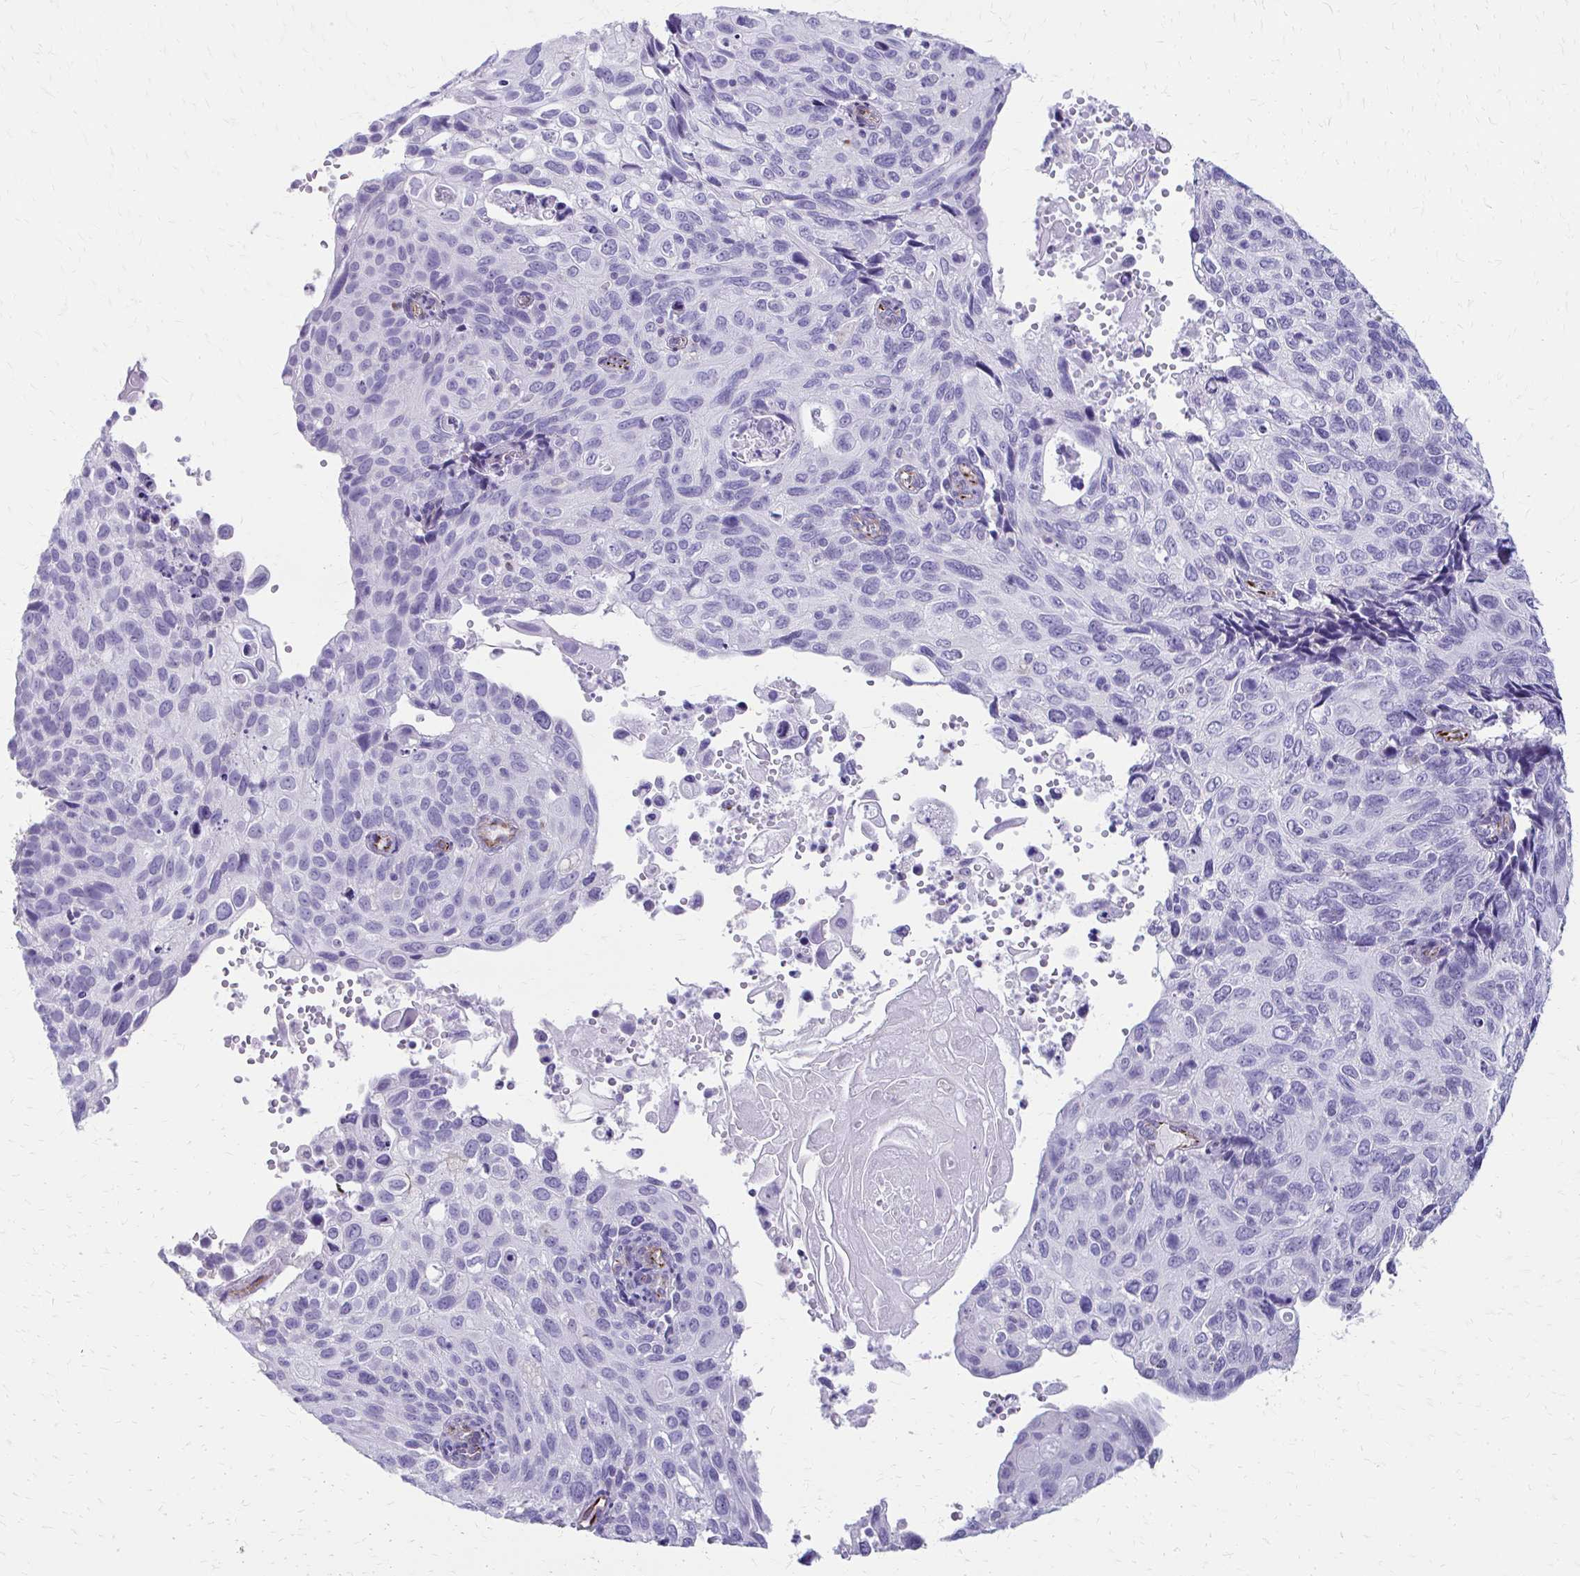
{"staining": {"intensity": "negative", "quantity": "none", "location": "none"}, "tissue": "cervical cancer", "cell_type": "Tumor cells", "image_type": "cancer", "snomed": [{"axis": "morphology", "description": "Squamous cell carcinoma, NOS"}, {"axis": "topography", "description": "Cervix"}], "caption": "Tumor cells show no significant expression in cervical squamous cell carcinoma.", "gene": "TRIM6", "patient": {"sex": "female", "age": 70}}